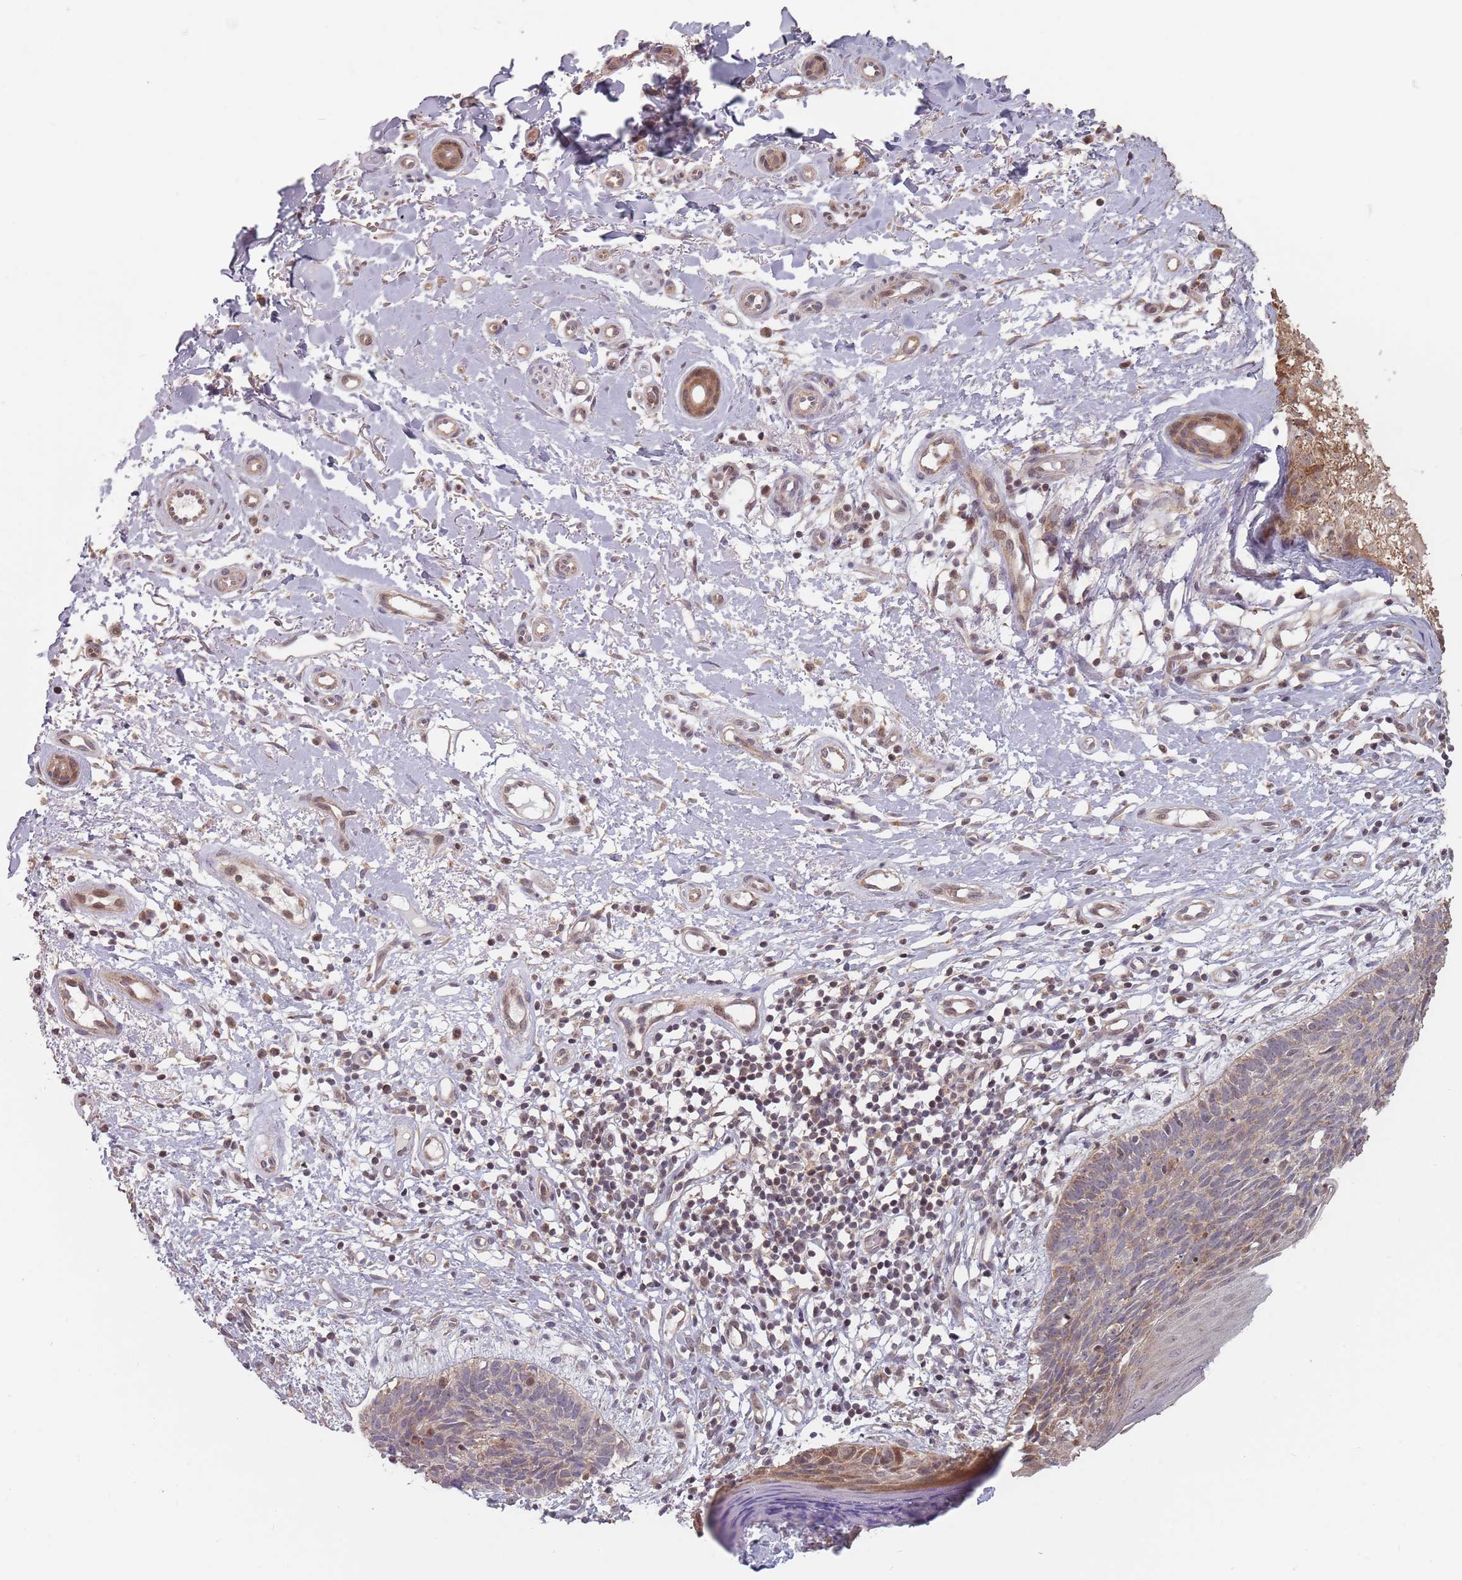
{"staining": {"intensity": "weak", "quantity": "25%-75%", "location": "cytoplasmic/membranous"}, "tissue": "skin cancer", "cell_type": "Tumor cells", "image_type": "cancer", "snomed": [{"axis": "morphology", "description": "Basal cell carcinoma"}, {"axis": "topography", "description": "Skin"}], "caption": "Immunohistochemical staining of skin cancer shows weak cytoplasmic/membranous protein expression in about 25%-75% of tumor cells. (DAB IHC with brightfield microscopy, high magnification).", "gene": "VPS52", "patient": {"sex": "male", "age": 78}}